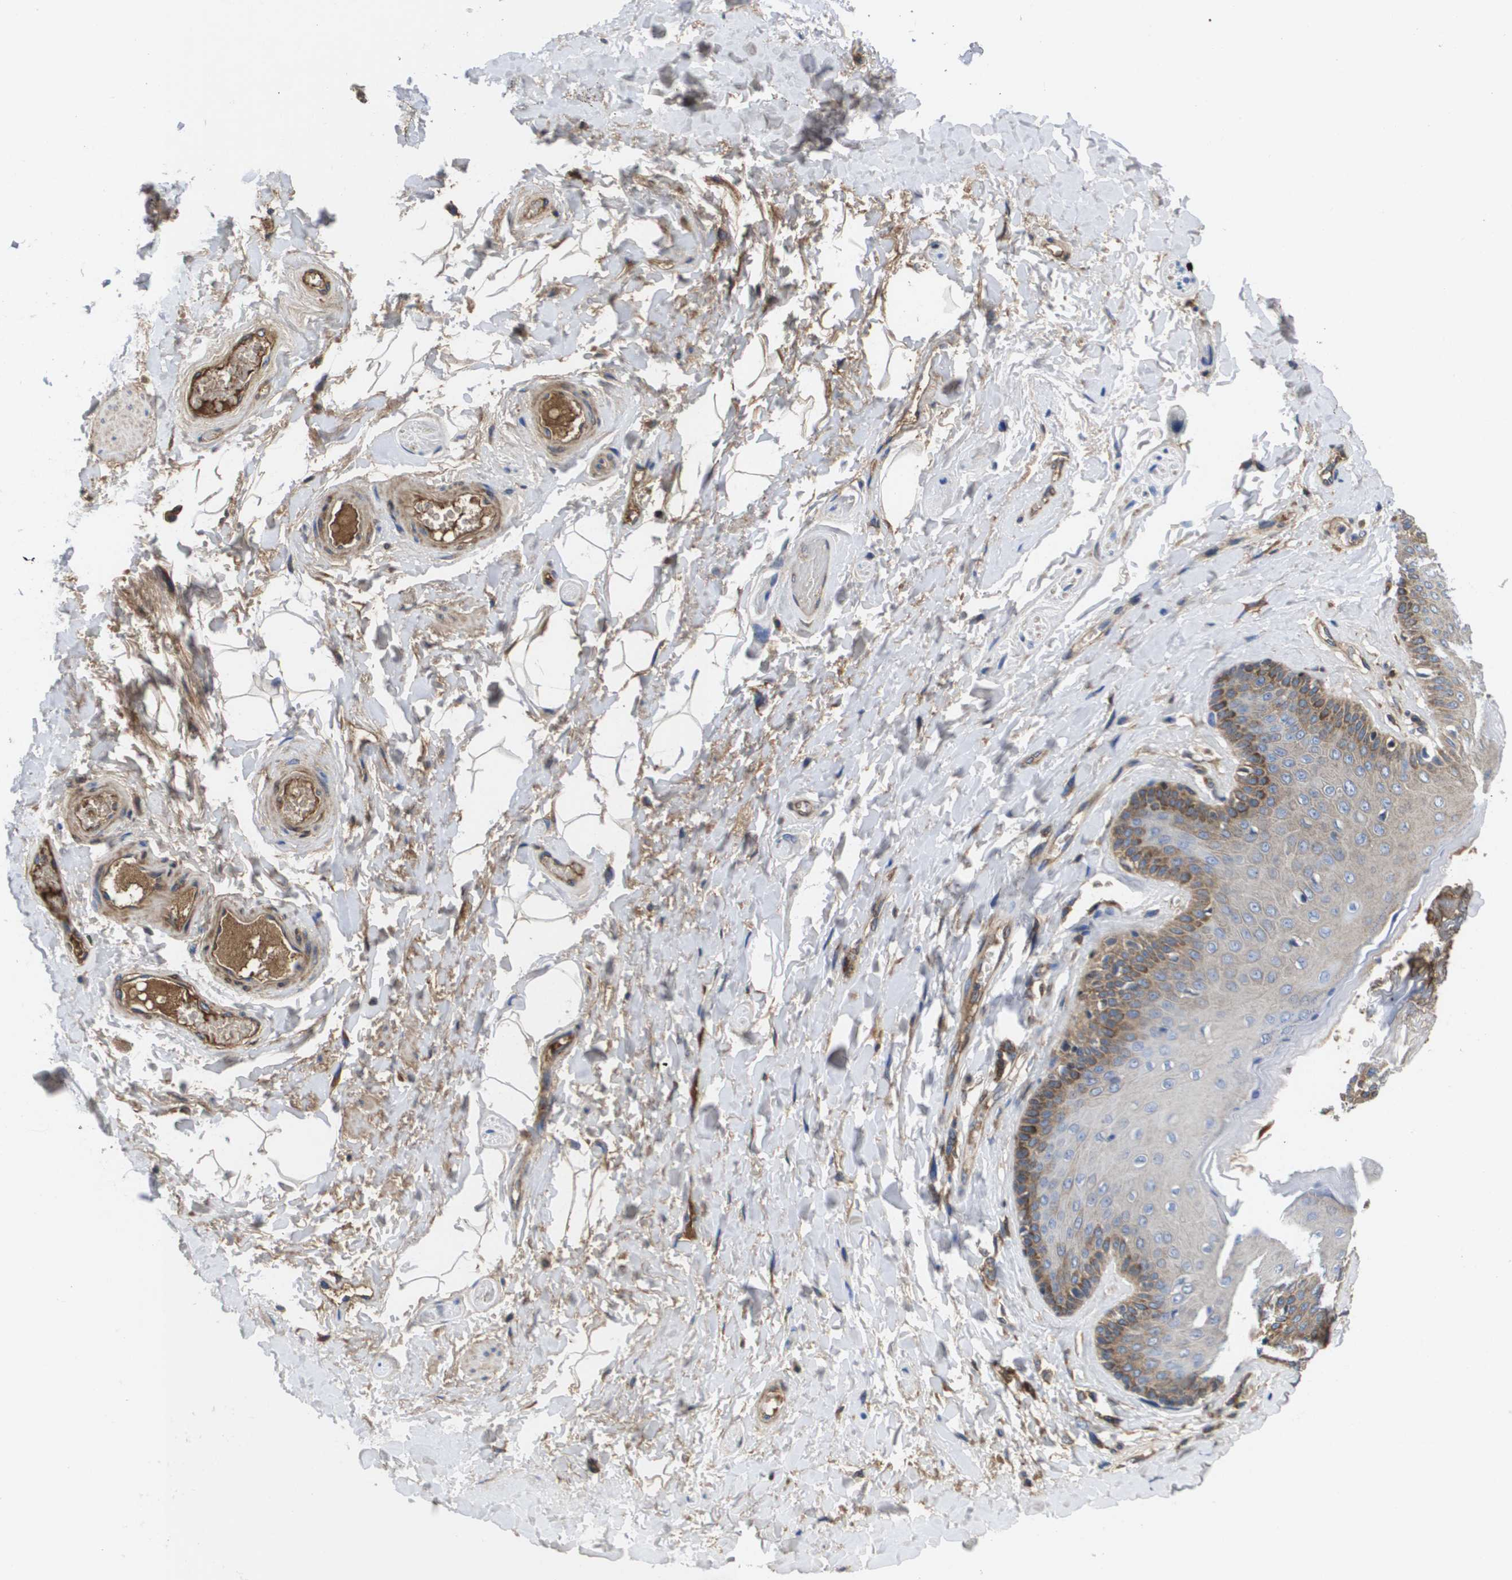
{"staining": {"intensity": "moderate", "quantity": "<25%", "location": "cytoplasmic/membranous"}, "tissue": "skin", "cell_type": "Epidermal cells", "image_type": "normal", "snomed": [{"axis": "morphology", "description": "Normal tissue, NOS"}, {"axis": "topography", "description": "Anal"}], "caption": "Epidermal cells demonstrate moderate cytoplasmic/membranous positivity in approximately <25% of cells in normal skin. (DAB (3,3'-diaminobenzidine) = brown stain, brightfield microscopy at high magnification).", "gene": "SERPINC1", "patient": {"sex": "male", "age": 69}}